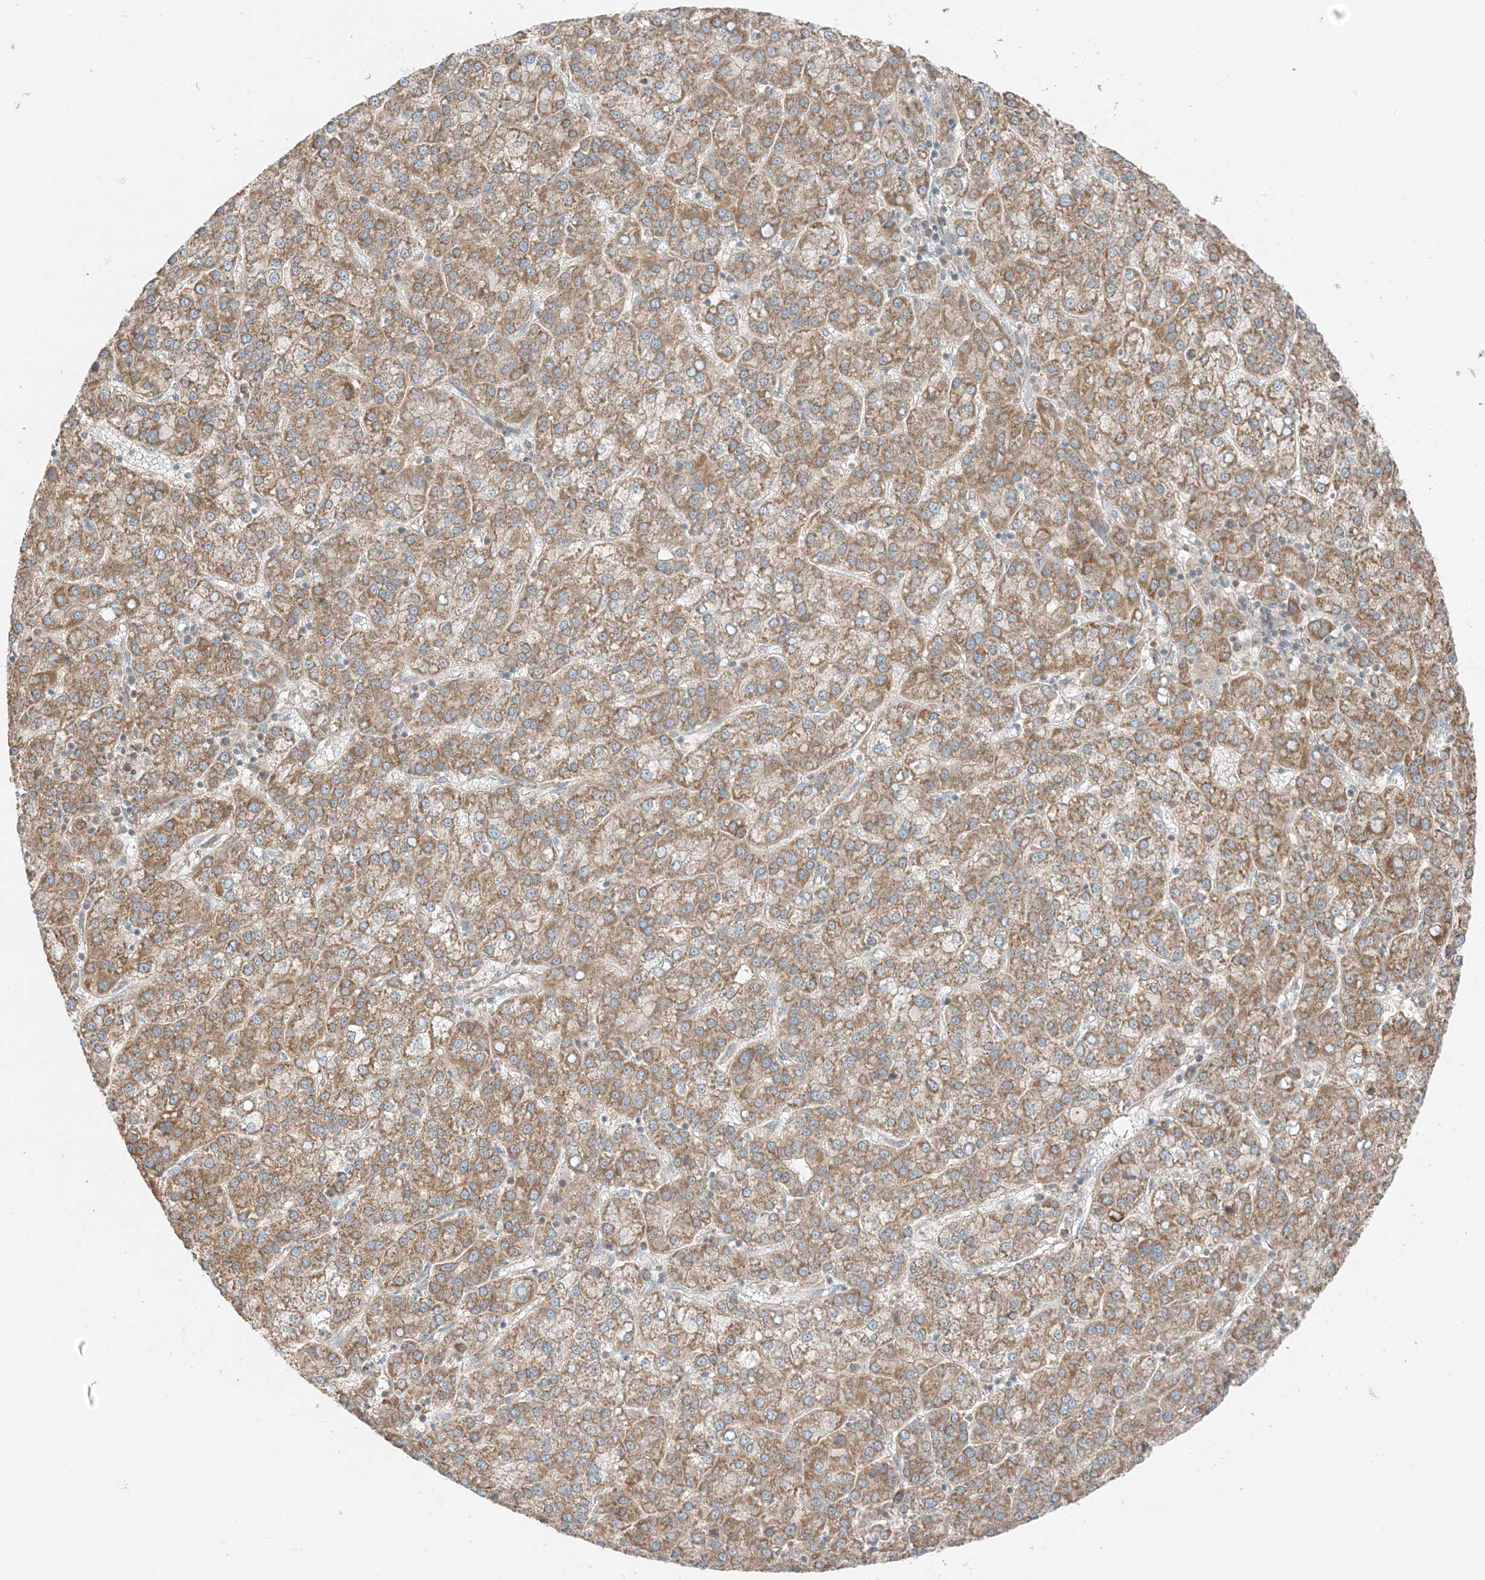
{"staining": {"intensity": "moderate", "quantity": ">75%", "location": "cytoplasmic/membranous"}, "tissue": "liver cancer", "cell_type": "Tumor cells", "image_type": "cancer", "snomed": [{"axis": "morphology", "description": "Carcinoma, Hepatocellular, NOS"}, {"axis": "topography", "description": "Liver"}], "caption": "This photomicrograph shows immunohistochemistry (IHC) staining of hepatocellular carcinoma (liver), with medium moderate cytoplasmic/membranous staining in about >75% of tumor cells.", "gene": "N4BP3", "patient": {"sex": "female", "age": 58}}